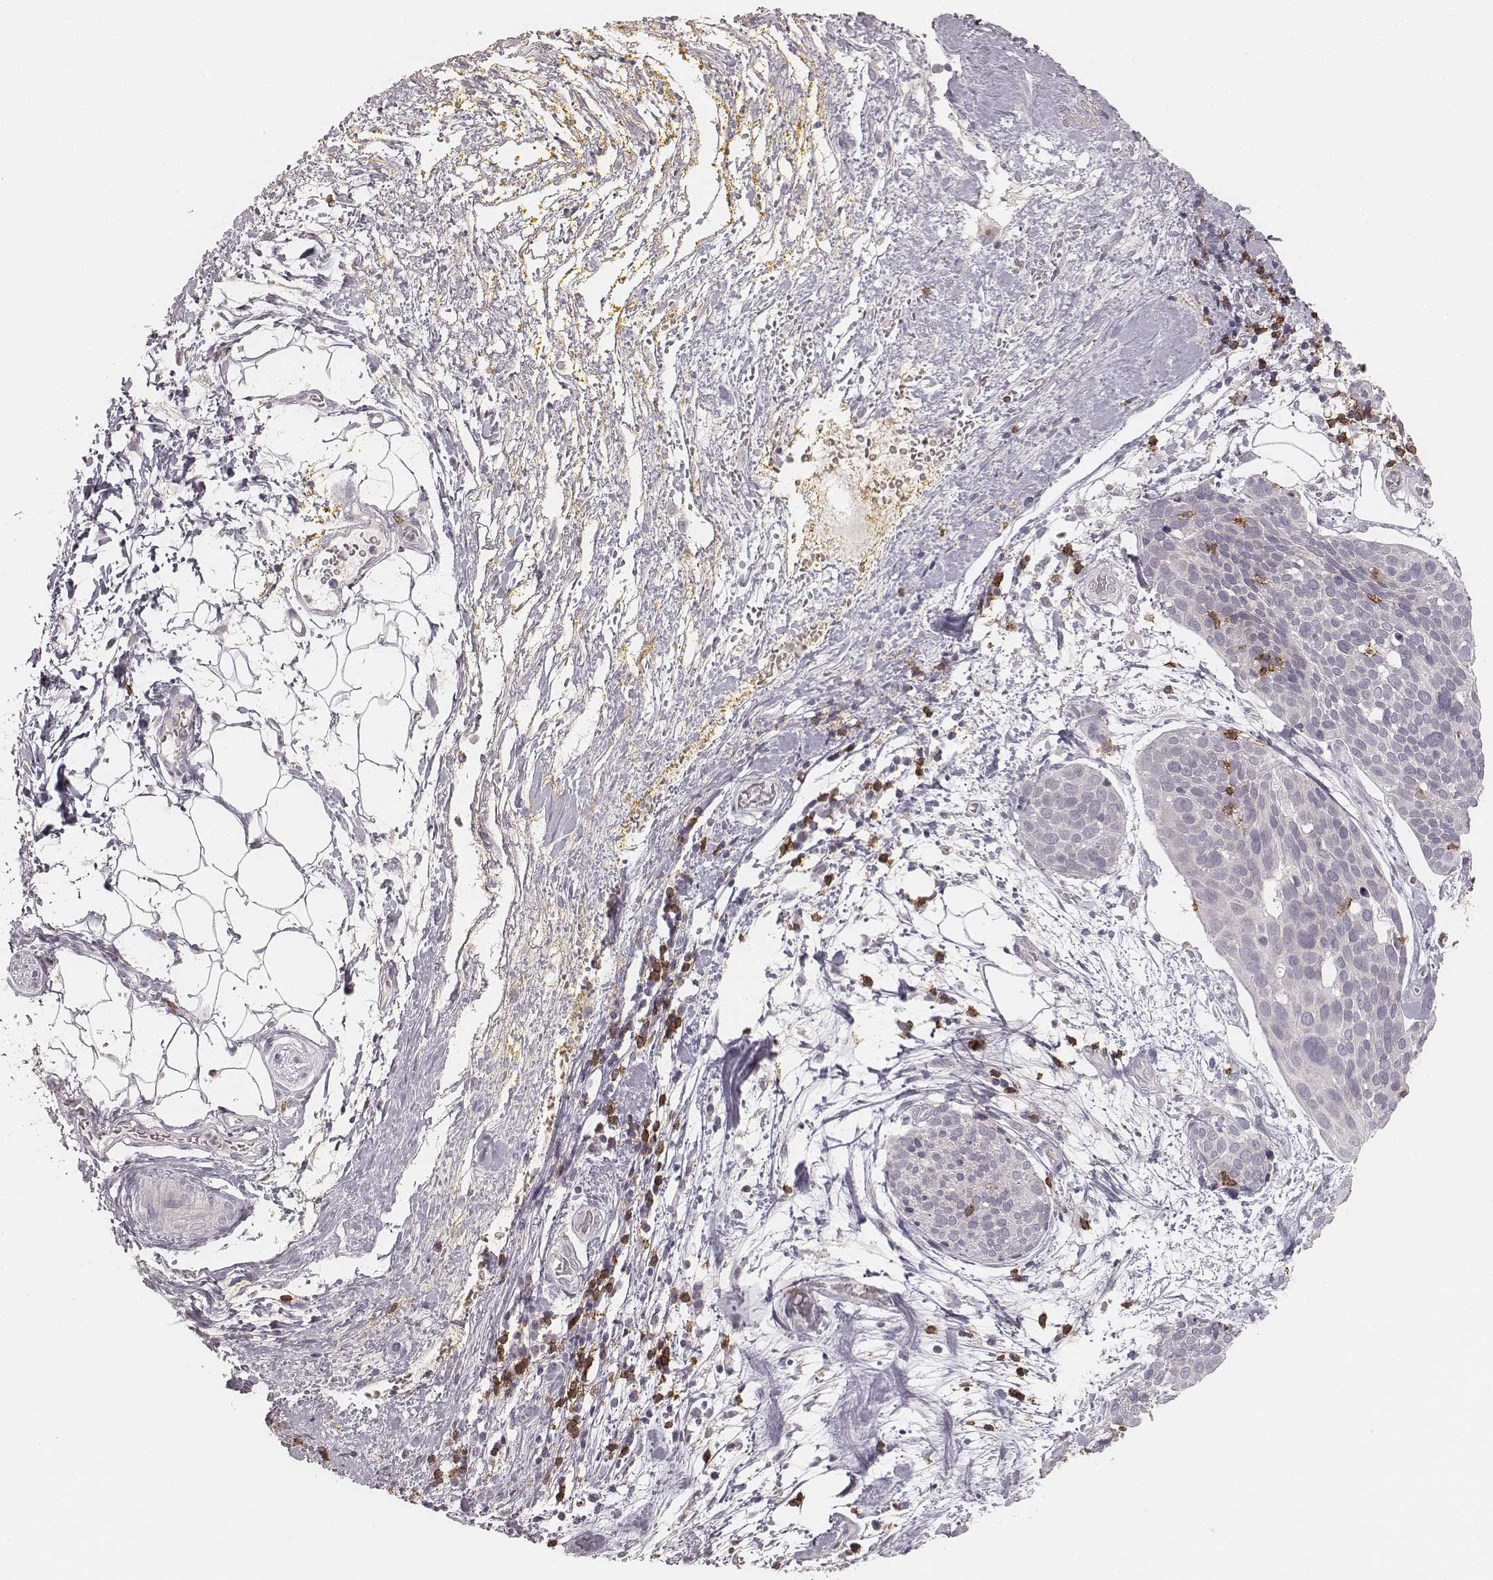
{"staining": {"intensity": "negative", "quantity": "none", "location": "none"}, "tissue": "cervical cancer", "cell_type": "Tumor cells", "image_type": "cancer", "snomed": [{"axis": "morphology", "description": "Squamous cell carcinoma, NOS"}, {"axis": "topography", "description": "Cervix"}], "caption": "This is an IHC image of human squamous cell carcinoma (cervical). There is no positivity in tumor cells.", "gene": "CD8A", "patient": {"sex": "female", "age": 39}}